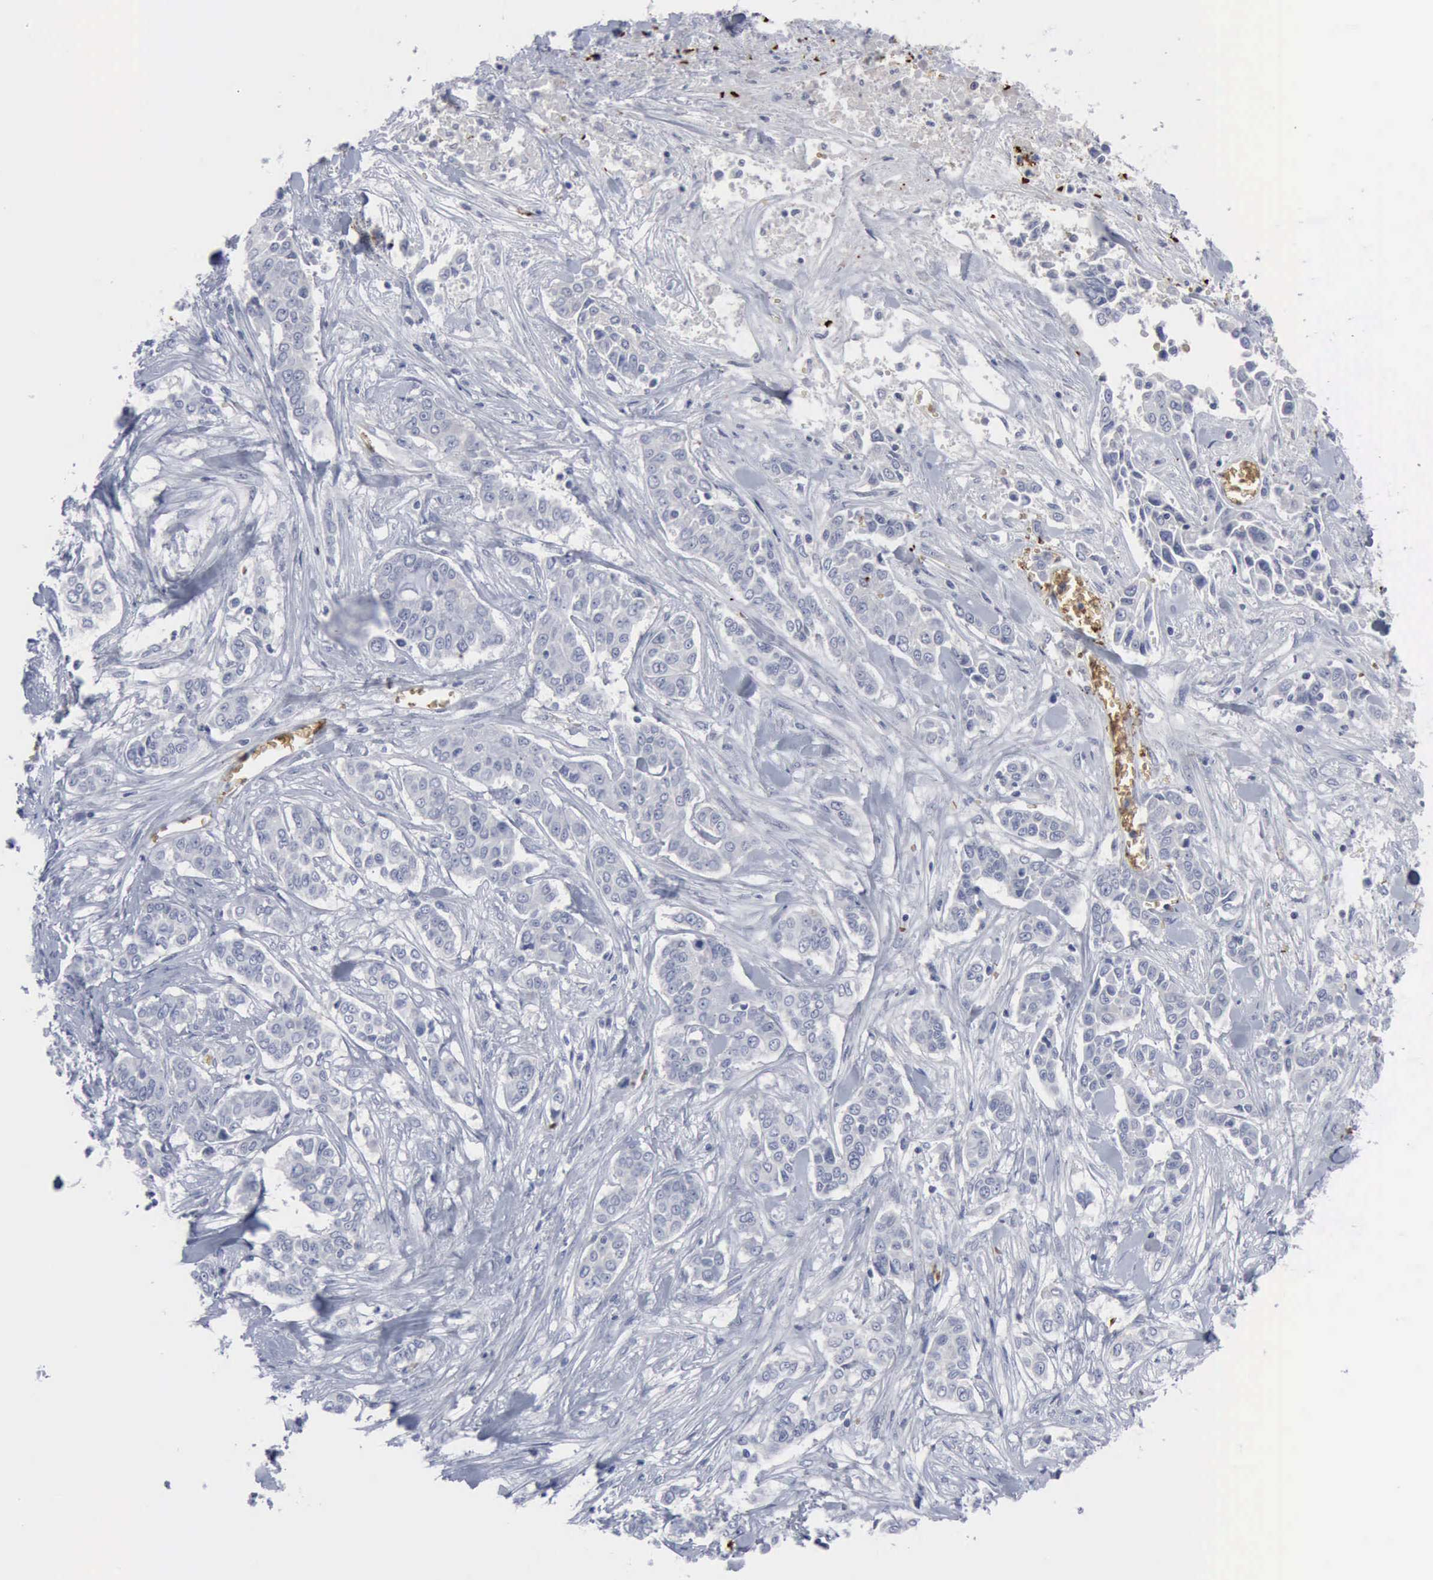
{"staining": {"intensity": "negative", "quantity": "none", "location": "none"}, "tissue": "pancreatic cancer", "cell_type": "Tumor cells", "image_type": "cancer", "snomed": [{"axis": "morphology", "description": "Adenocarcinoma, NOS"}, {"axis": "topography", "description": "Pancreas"}], "caption": "DAB (3,3'-diaminobenzidine) immunohistochemical staining of human pancreatic cancer demonstrates no significant expression in tumor cells.", "gene": "TGFB1", "patient": {"sex": "female", "age": 52}}